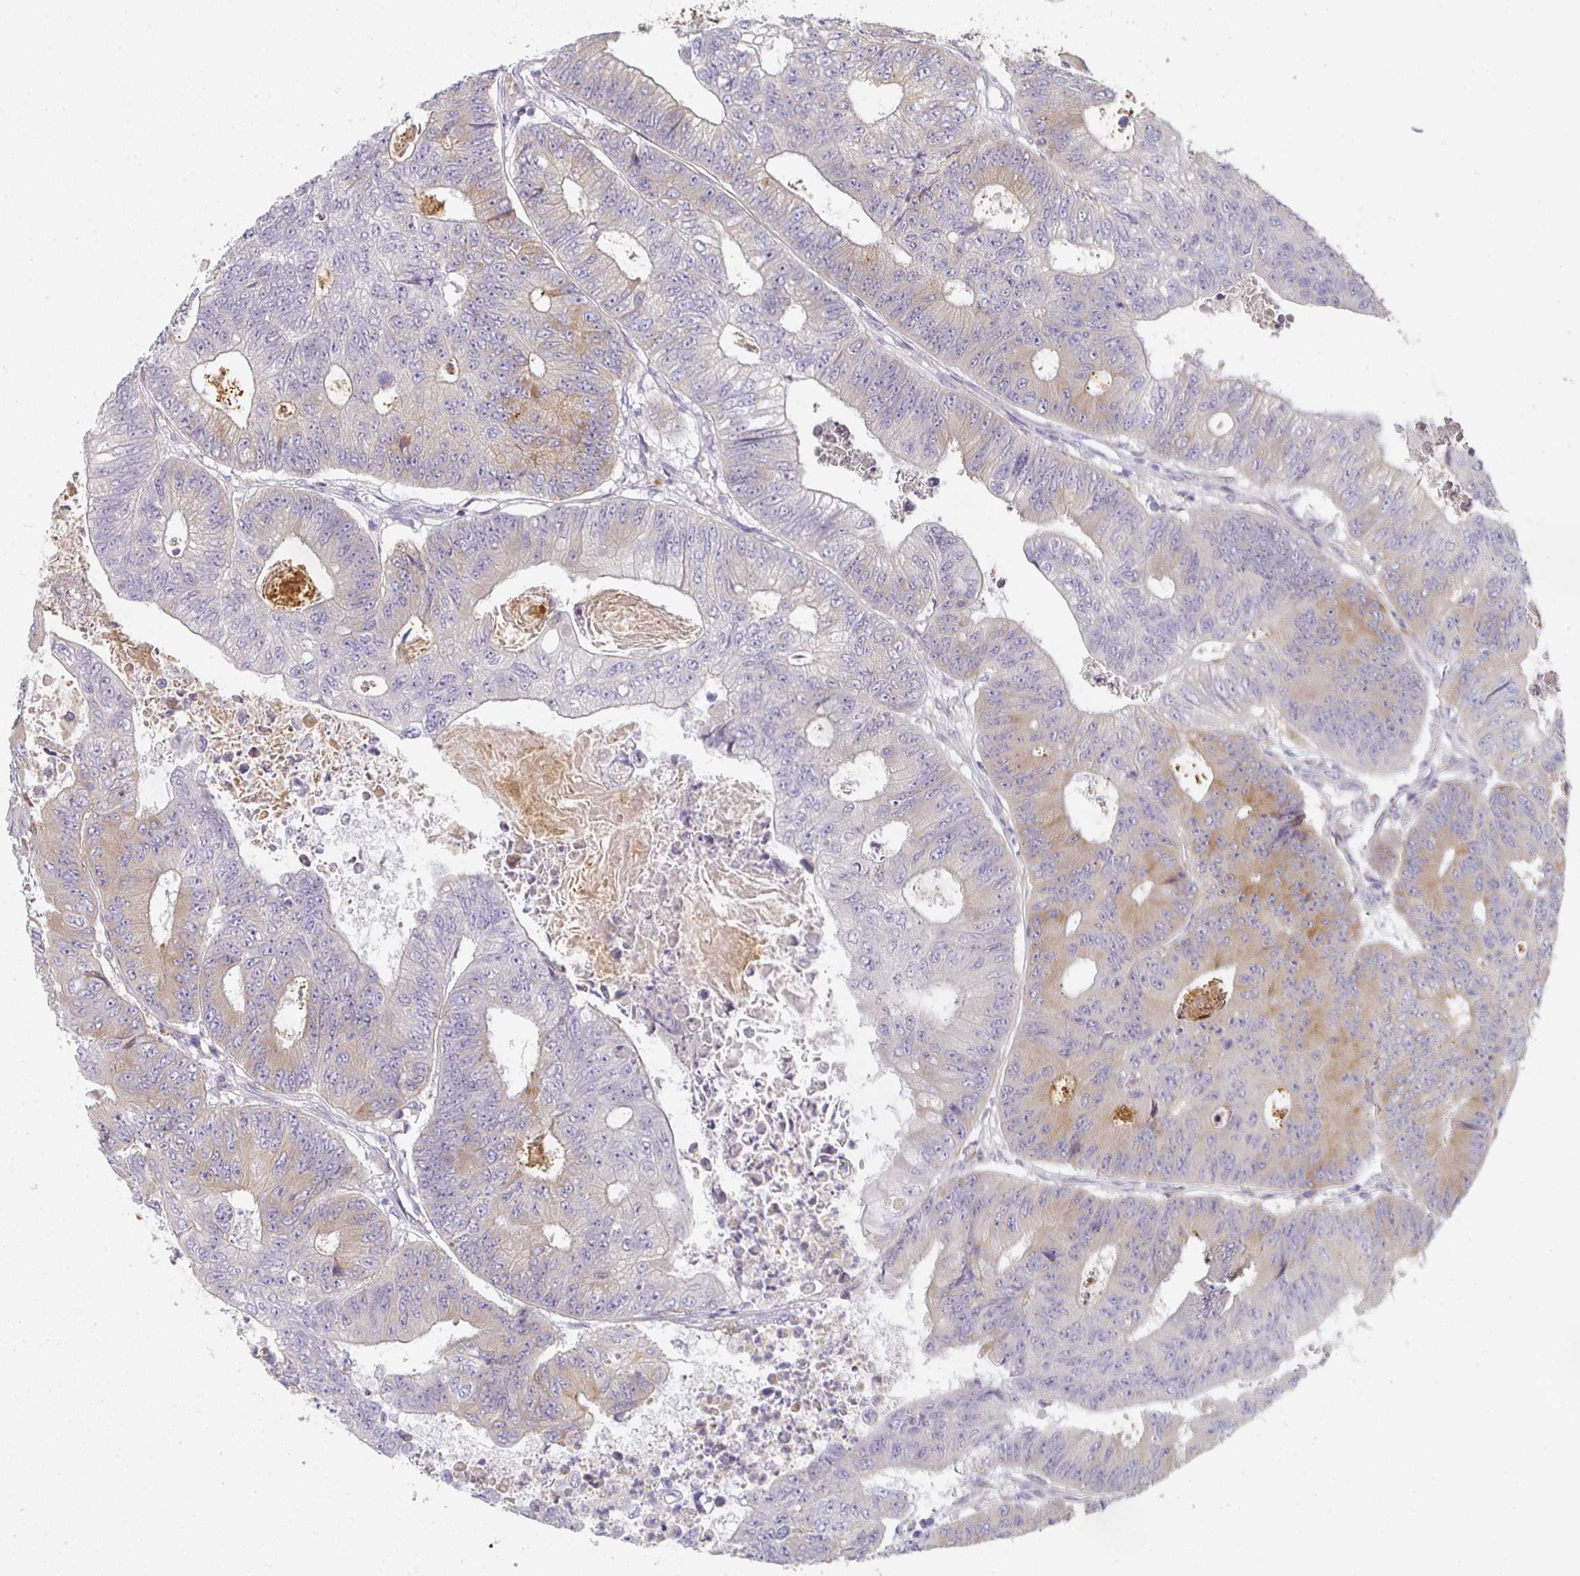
{"staining": {"intensity": "weak", "quantity": "25%-75%", "location": "cytoplasmic/membranous"}, "tissue": "colorectal cancer", "cell_type": "Tumor cells", "image_type": "cancer", "snomed": [{"axis": "morphology", "description": "Adenocarcinoma, NOS"}, {"axis": "topography", "description": "Colon"}], "caption": "An immunohistochemistry histopathology image of tumor tissue is shown. Protein staining in brown labels weak cytoplasmic/membranous positivity in adenocarcinoma (colorectal) within tumor cells.", "gene": "CTHRC1", "patient": {"sex": "female", "age": 48}}